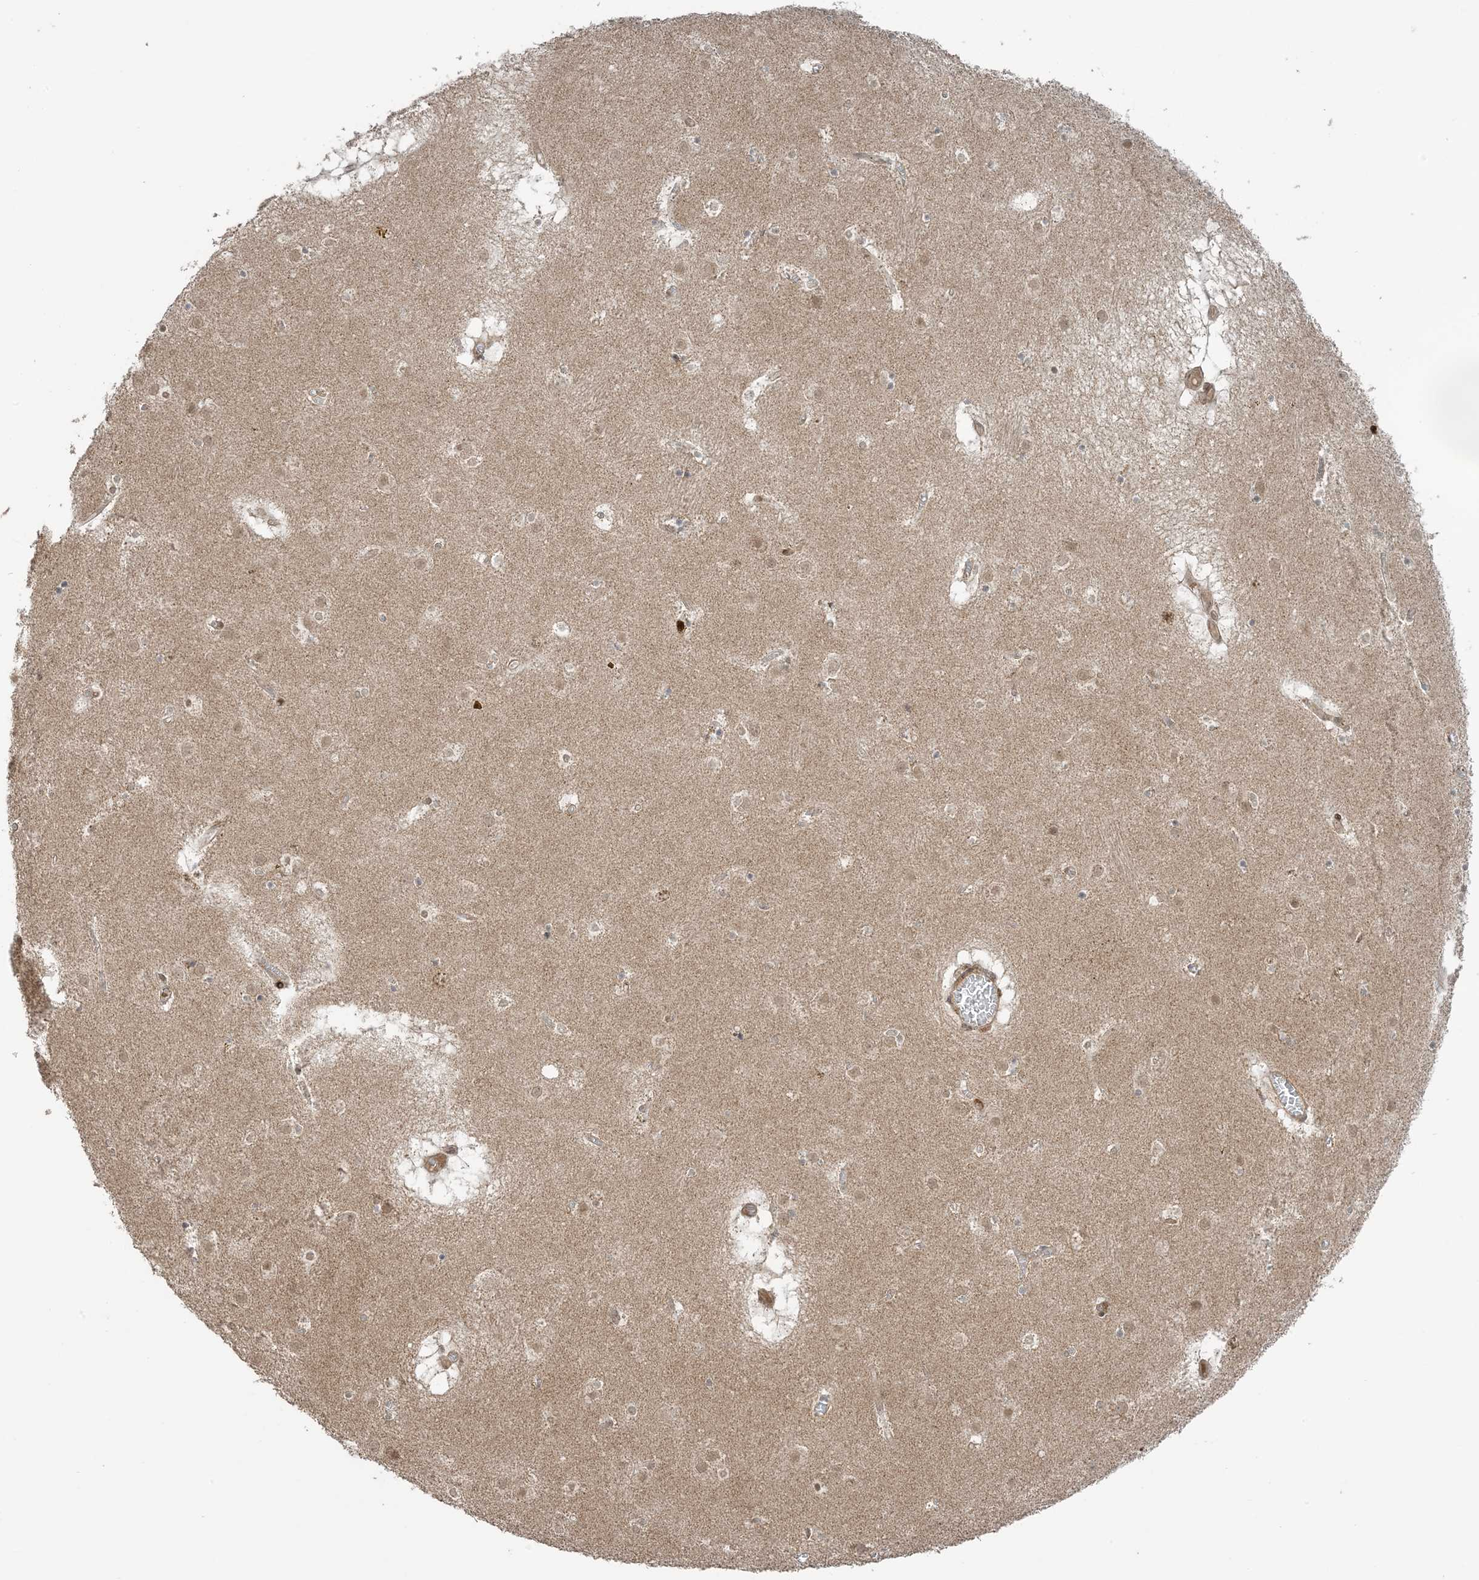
{"staining": {"intensity": "negative", "quantity": "none", "location": "none"}, "tissue": "caudate", "cell_type": "Glial cells", "image_type": "normal", "snomed": [{"axis": "morphology", "description": "Normal tissue, NOS"}, {"axis": "topography", "description": "Lateral ventricle wall"}], "caption": "Immunohistochemistry (IHC) micrograph of unremarkable human caudate stained for a protein (brown), which reveals no positivity in glial cells.", "gene": "PHLDB2", "patient": {"sex": "male", "age": 70}}